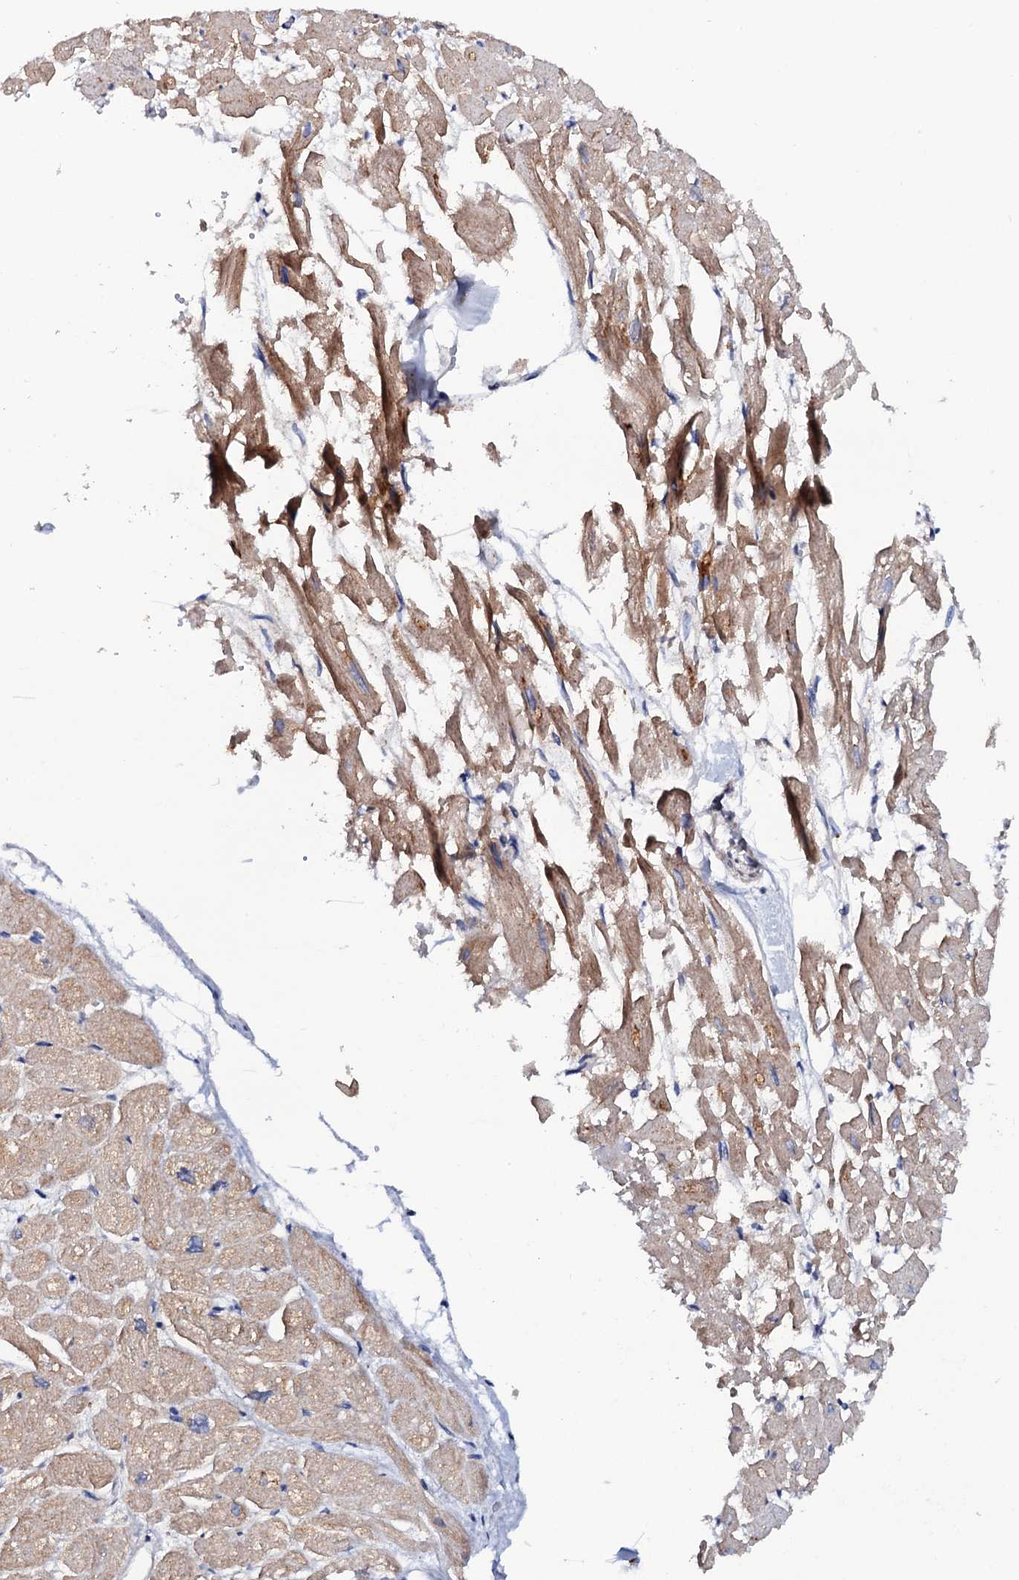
{"staining": {"intensity": "moderate", "quantity": "25%-75%", "location": "cytoplasmic/membranous"}, "tissue": "heart muscle", "cell_type": "Cardiomyocytes", "image_type": "normal", "snomed": [{"axis": "morphology", "description": "Normal tissue, NOS"}, {"axis": "topography", "description": "Heart"}], "caption": "Immunohistochemical staining of normal heart muscle exhibits moderate cytoplasmic/membranous protein positivity in approximately 25%-75% of cardiomyocytes. The staining was performed using DAB (3,3'-diaminobenzidine), with brown indicating positive protein expression. Nuclei are stained blue with hematoxylin.", "gene": "MRPL48", "patient": {"sex": "male", "age": 54}}